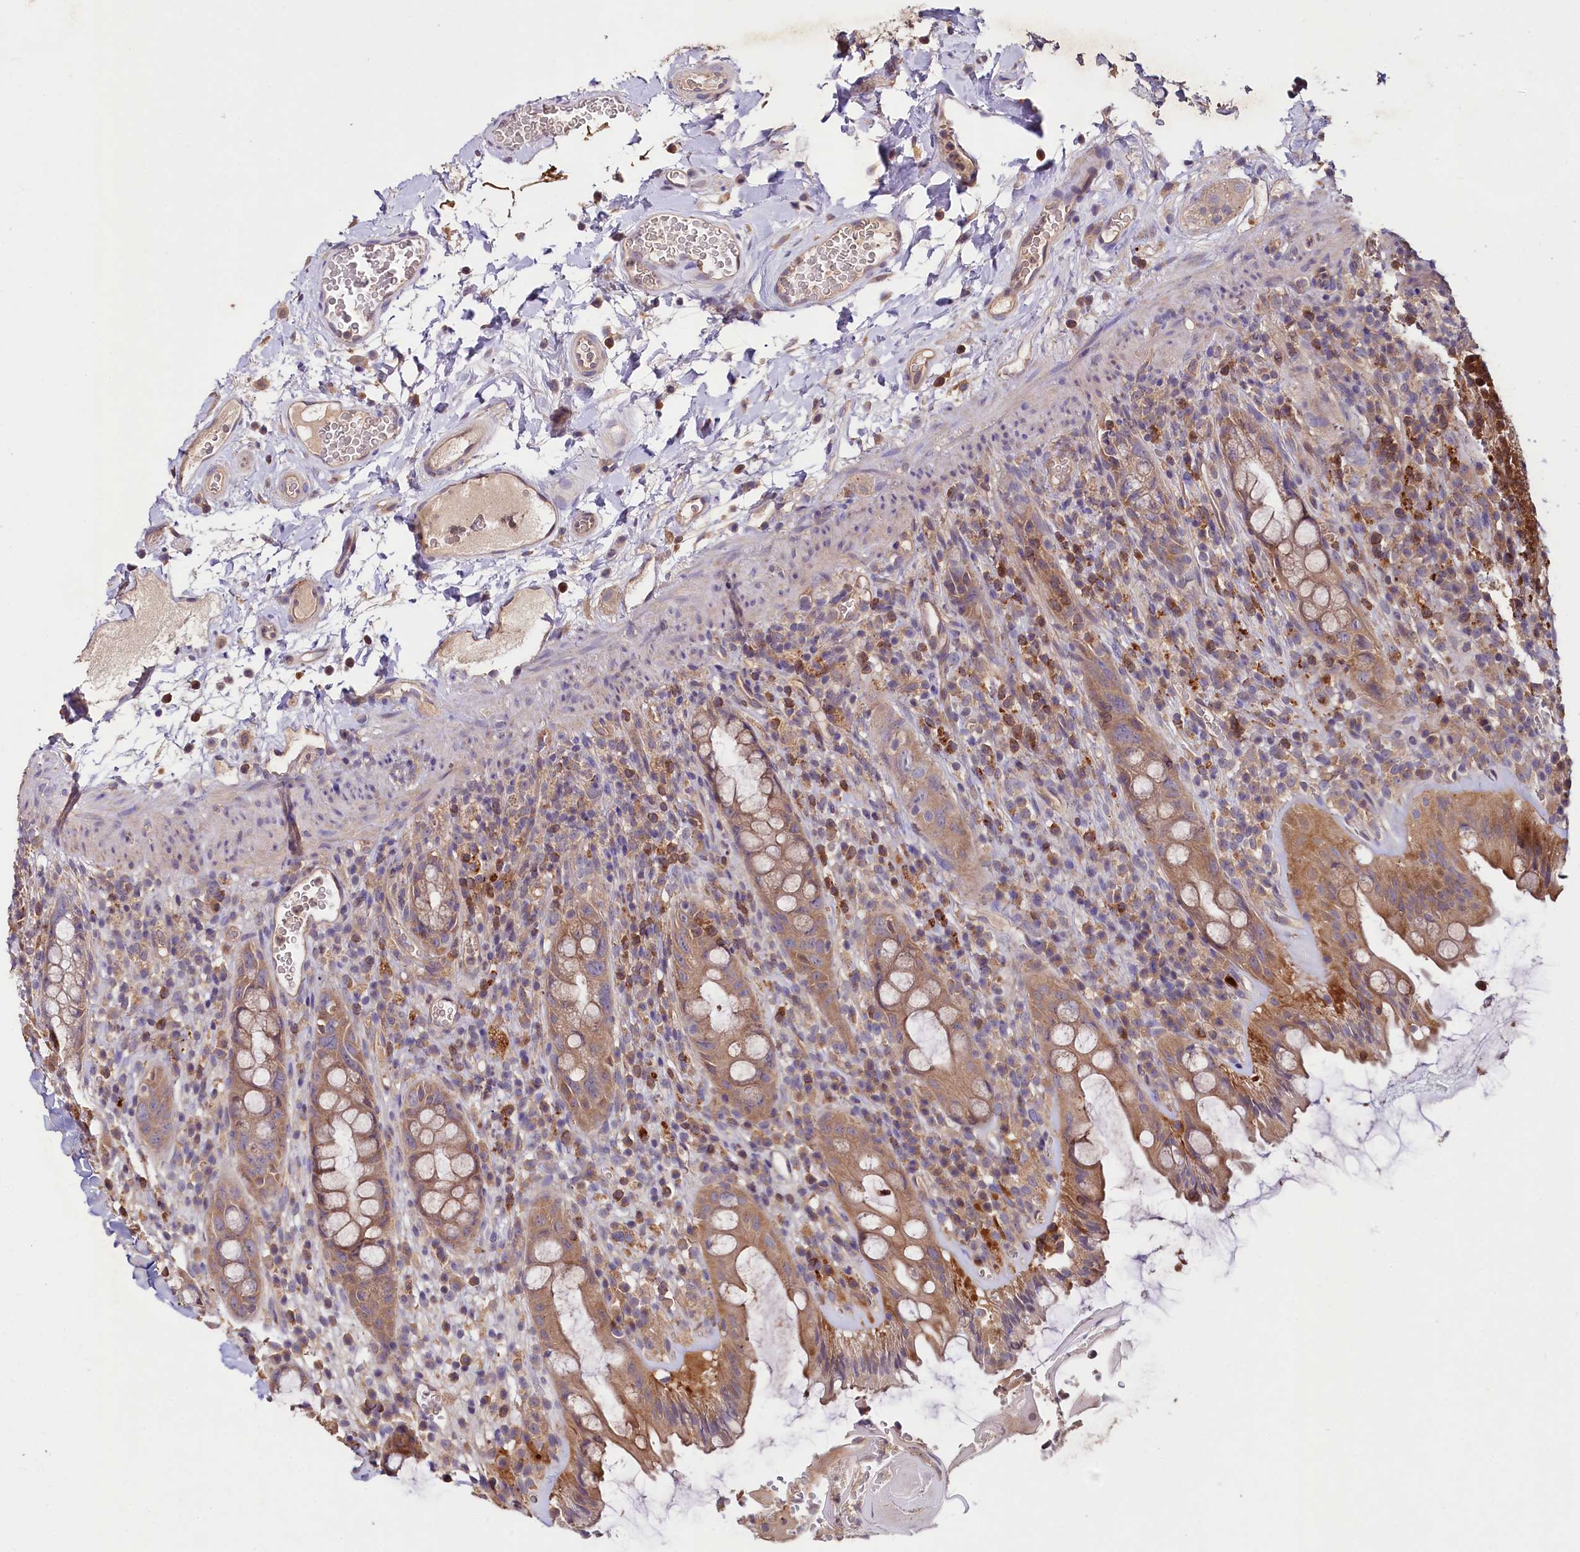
{"staining": {"intensity": "moderate", "quantity": ">75%", "location": "cytoplasmic/membranous"}, "tissue": "rectum", "cell_type": "Glandular cells", "image_type": "normal", "snomed": [{"axis": "morphology", "description": "Normal tissue, NOS"}, {"axis": "topography", "description": "Rectum"}], "caption": "Immunohistochemical staining of benign rectum exhibits moderate cytoplasmic/membranous protein expression in approximately >75% of glandular cells. Nuclei are stained in blue.", "gene": "ETFBKMT", "patient": {"sex": "female", "age": 57}}